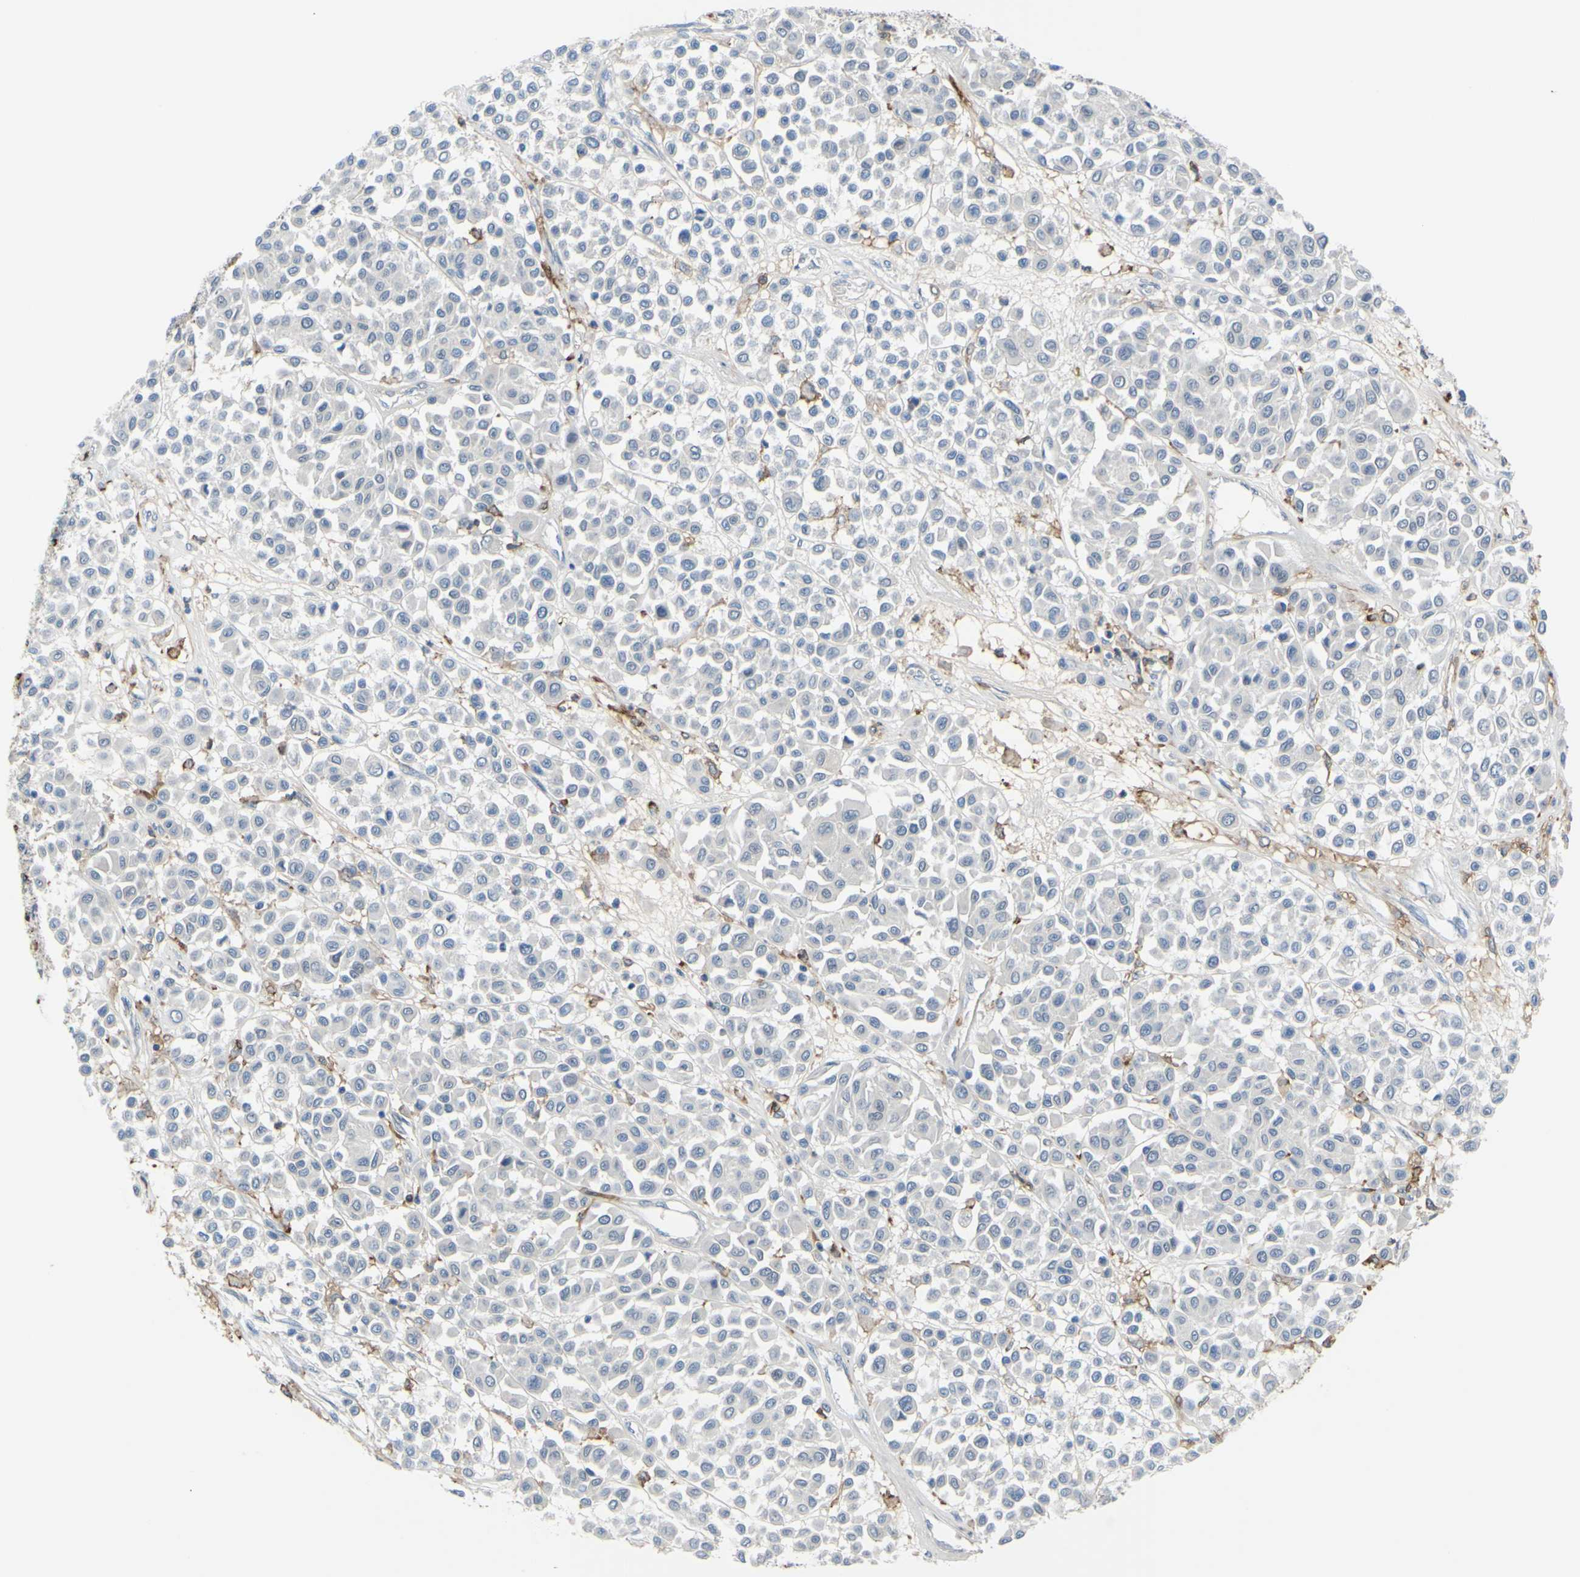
{"staining": {"intensity": "negative", "quantity": "none", "location": "none"}, "tissue": "melanoma", "cell_type": "Tumor cells", "image_type": "cancer", "snomed": [{"axis": "morphology", "description": "Malignant melanoma, Metastatic site"}, {"axis": "topography", "description": "Soft tissue"}], "caption": "An IHC micrograph of malignant melanoma (metastatic site) is shown. There is no staining in tumor cells of malignant melanoma (metastatic site).", "gene": "FCGR2A", "patient": {"sex": "male", "age": 41}}